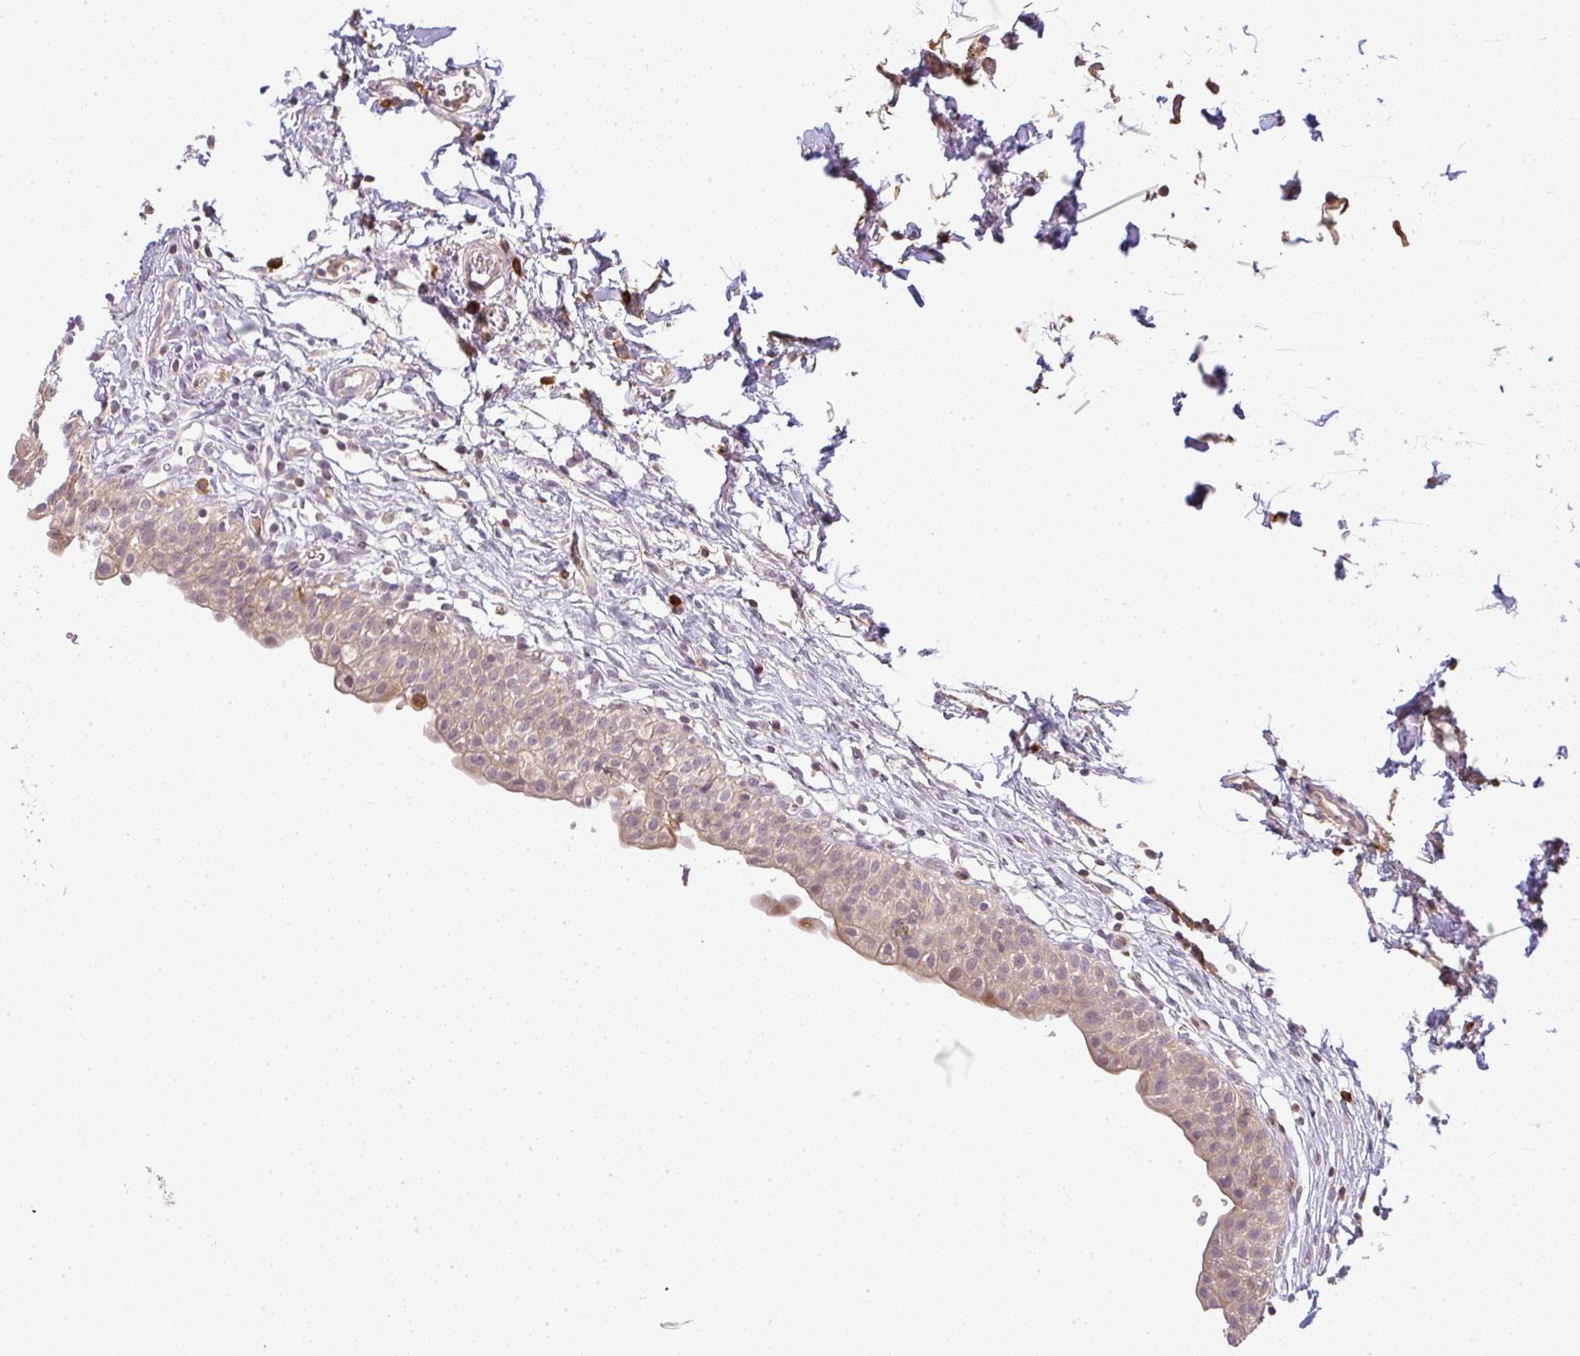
{"staining": {"intensity": "weak", "quantity": "25%-75%", "location": "cytoplasmic/membranous"}, "tissue": "urinary bladder", "cell_type": "Urothelial cells", "image_type": "normal", "snomed": [{"axis": "morphology", "description": "Normal tissue, NOS"}, {"axis": "topography", "description": "Urinary bladder"}, {"axis": "topography", "description": "Peripheral nerve tissue"}], "caption": "Immunohistochemistry staining of unremarkable urinary bladder, which reveals low levels of weak cytoplasmic/membranous staining in approximately 25%-75% of urothelial cells indicating weak cytoplasmic/membranous protein positivity. The staining was performed using DAB (3,3'-diaminobenzidine) (brown) for protein detection and nuclei were counterstained in hematoxylin (blue).", "gene": "FAM153A", "patient": {"sex": "male", "age": 55}}